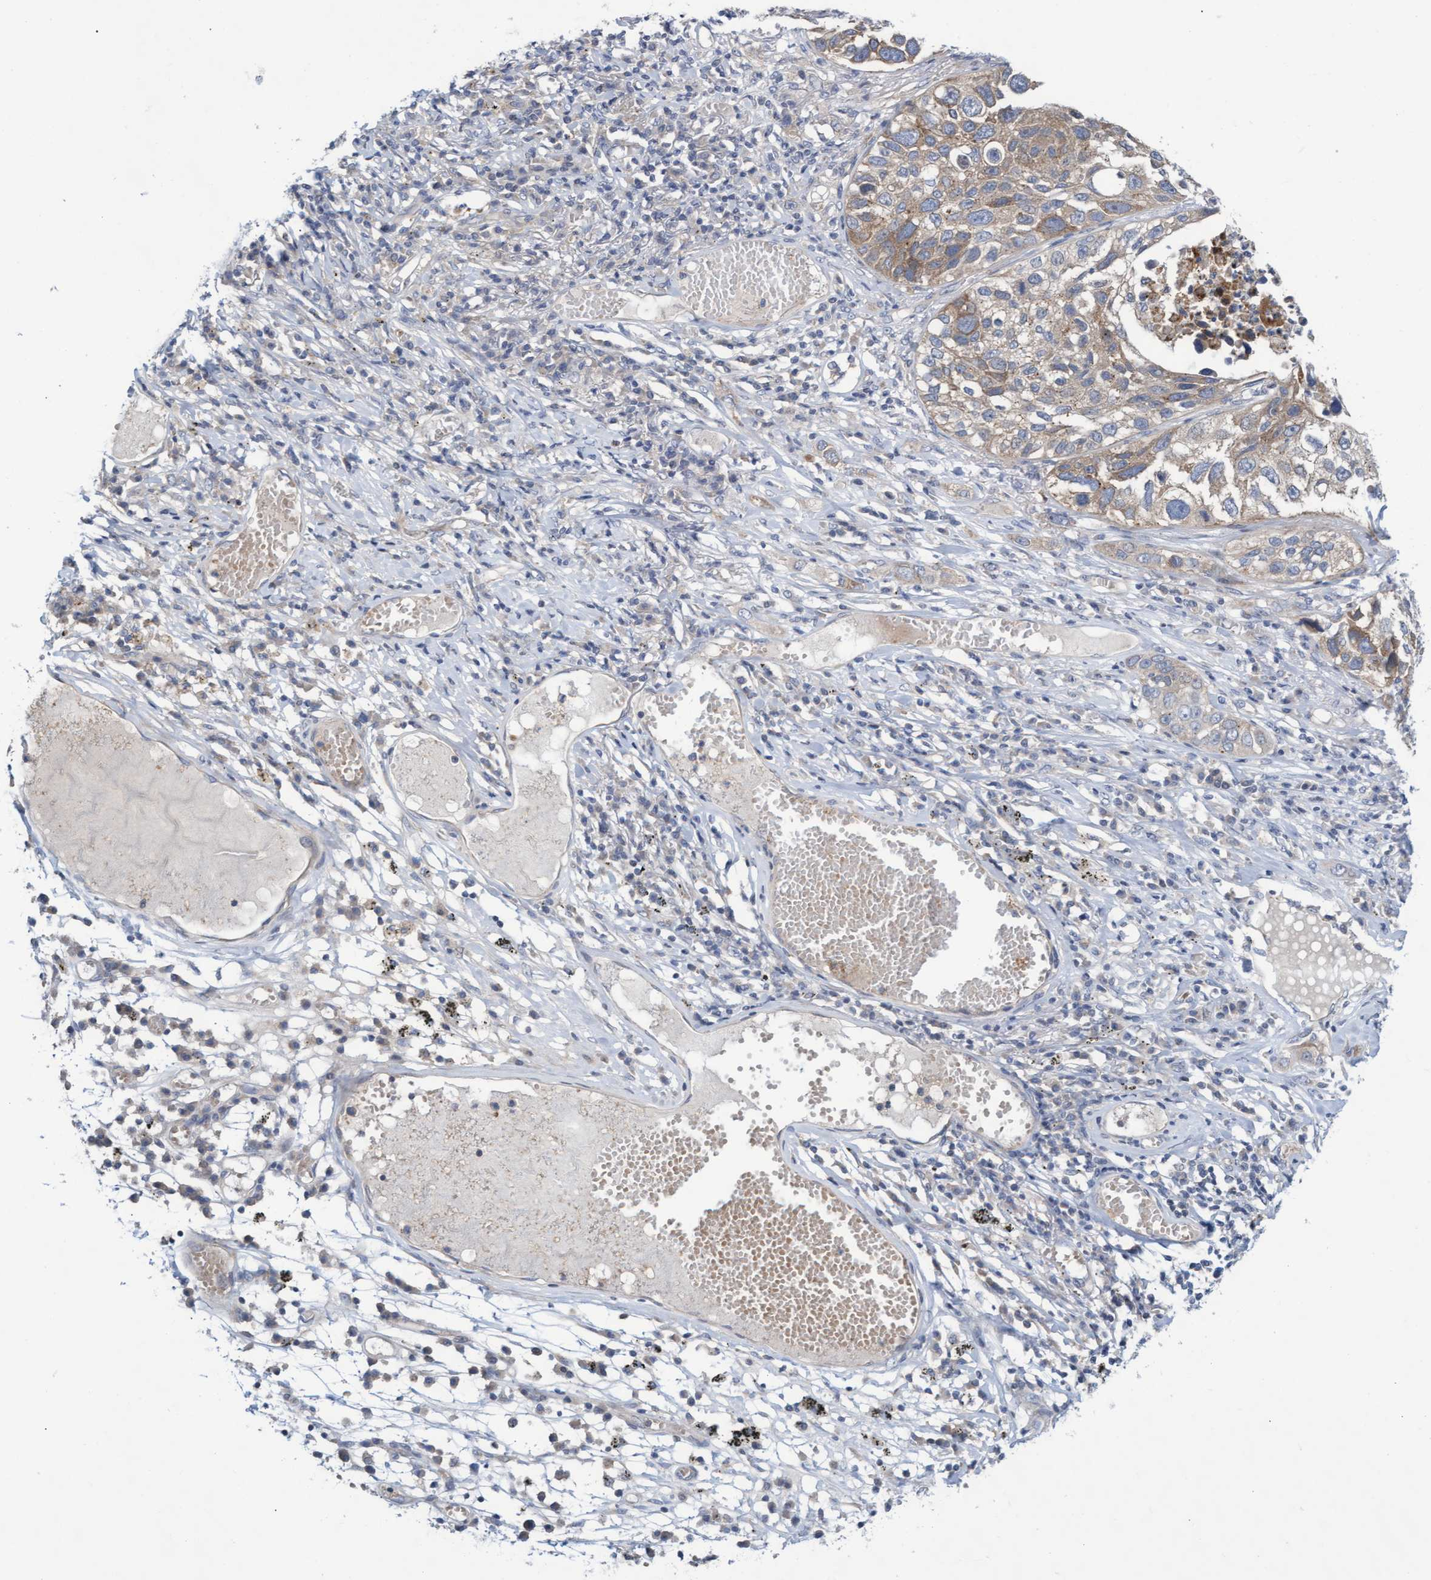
{"staining": {"intensity": "moderate", "quantity": ">75%", "location": "cytoplasmic/membranous"}, "tissue": "lung cancer", "cell_type": "Tumor cells", "image_type": "cancer", "snomed": [{"axis": "morphology", "description": "Squamous cell carcinoma, NOS"}, {"axis": "topography", "description": "Lung"}], "caption": "A brown stain labels moderate cytoplasmic/membranous positivity of a protein in human lung cancer tumor cells.", "gene": "ABCF2", "patient": {"sex": "male", "age": 71}}